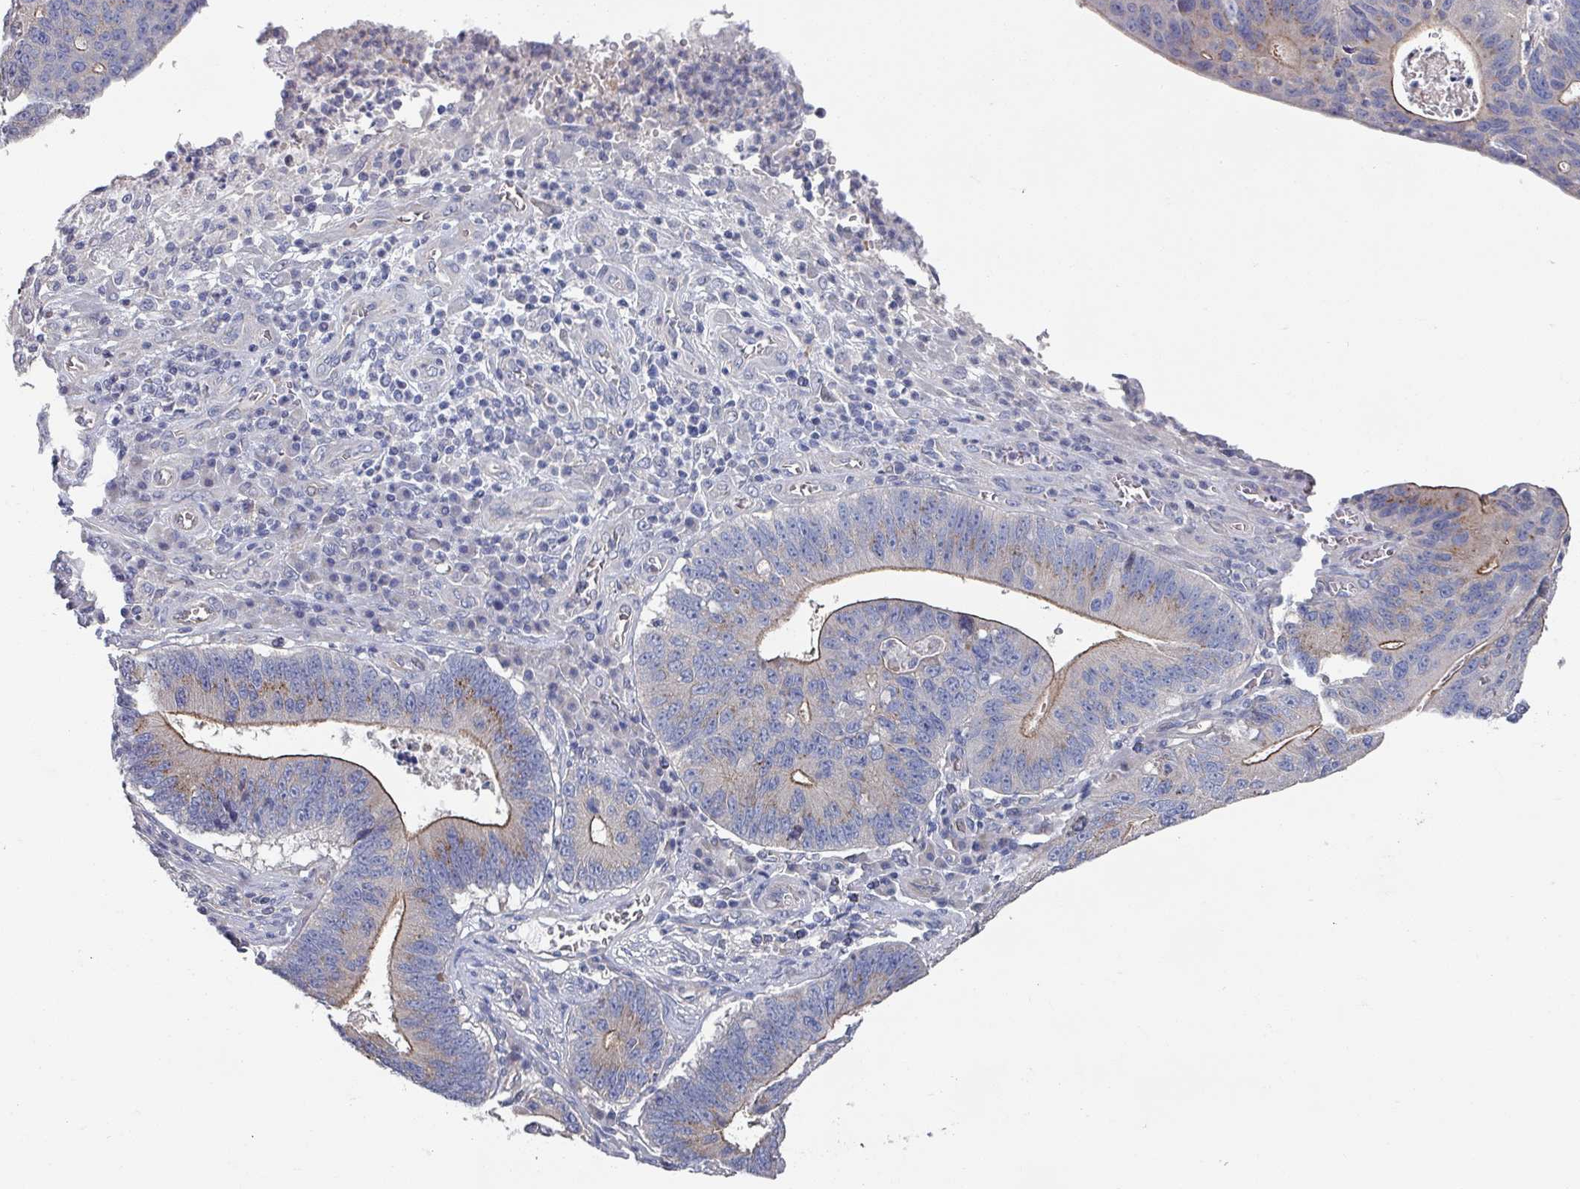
{"staining": {"intensity": "moderate", "quantity": "25%-75%", "location": "cytoplasmic/membranous"}, "tissue": "stomach cancer", "cell_type": "Tumor cells", "image_type": "cancer", "snomed": [{"axis": "morphology", "description": "Adenocarcinoma, NOS"}, {"axis": "topography", "description": "Stomach"}], "caption": "Immunohistochemistry (IHC) (DAB (3,3'-diaminobenzidine)) staining of stomach adenocarcinoma demonstrates moderate cytoplasmic/membranous protein expression in about 25%-75% of tumor cells.", "gene": "EFL1", "patient": {"sex": "male", "age": 59}}